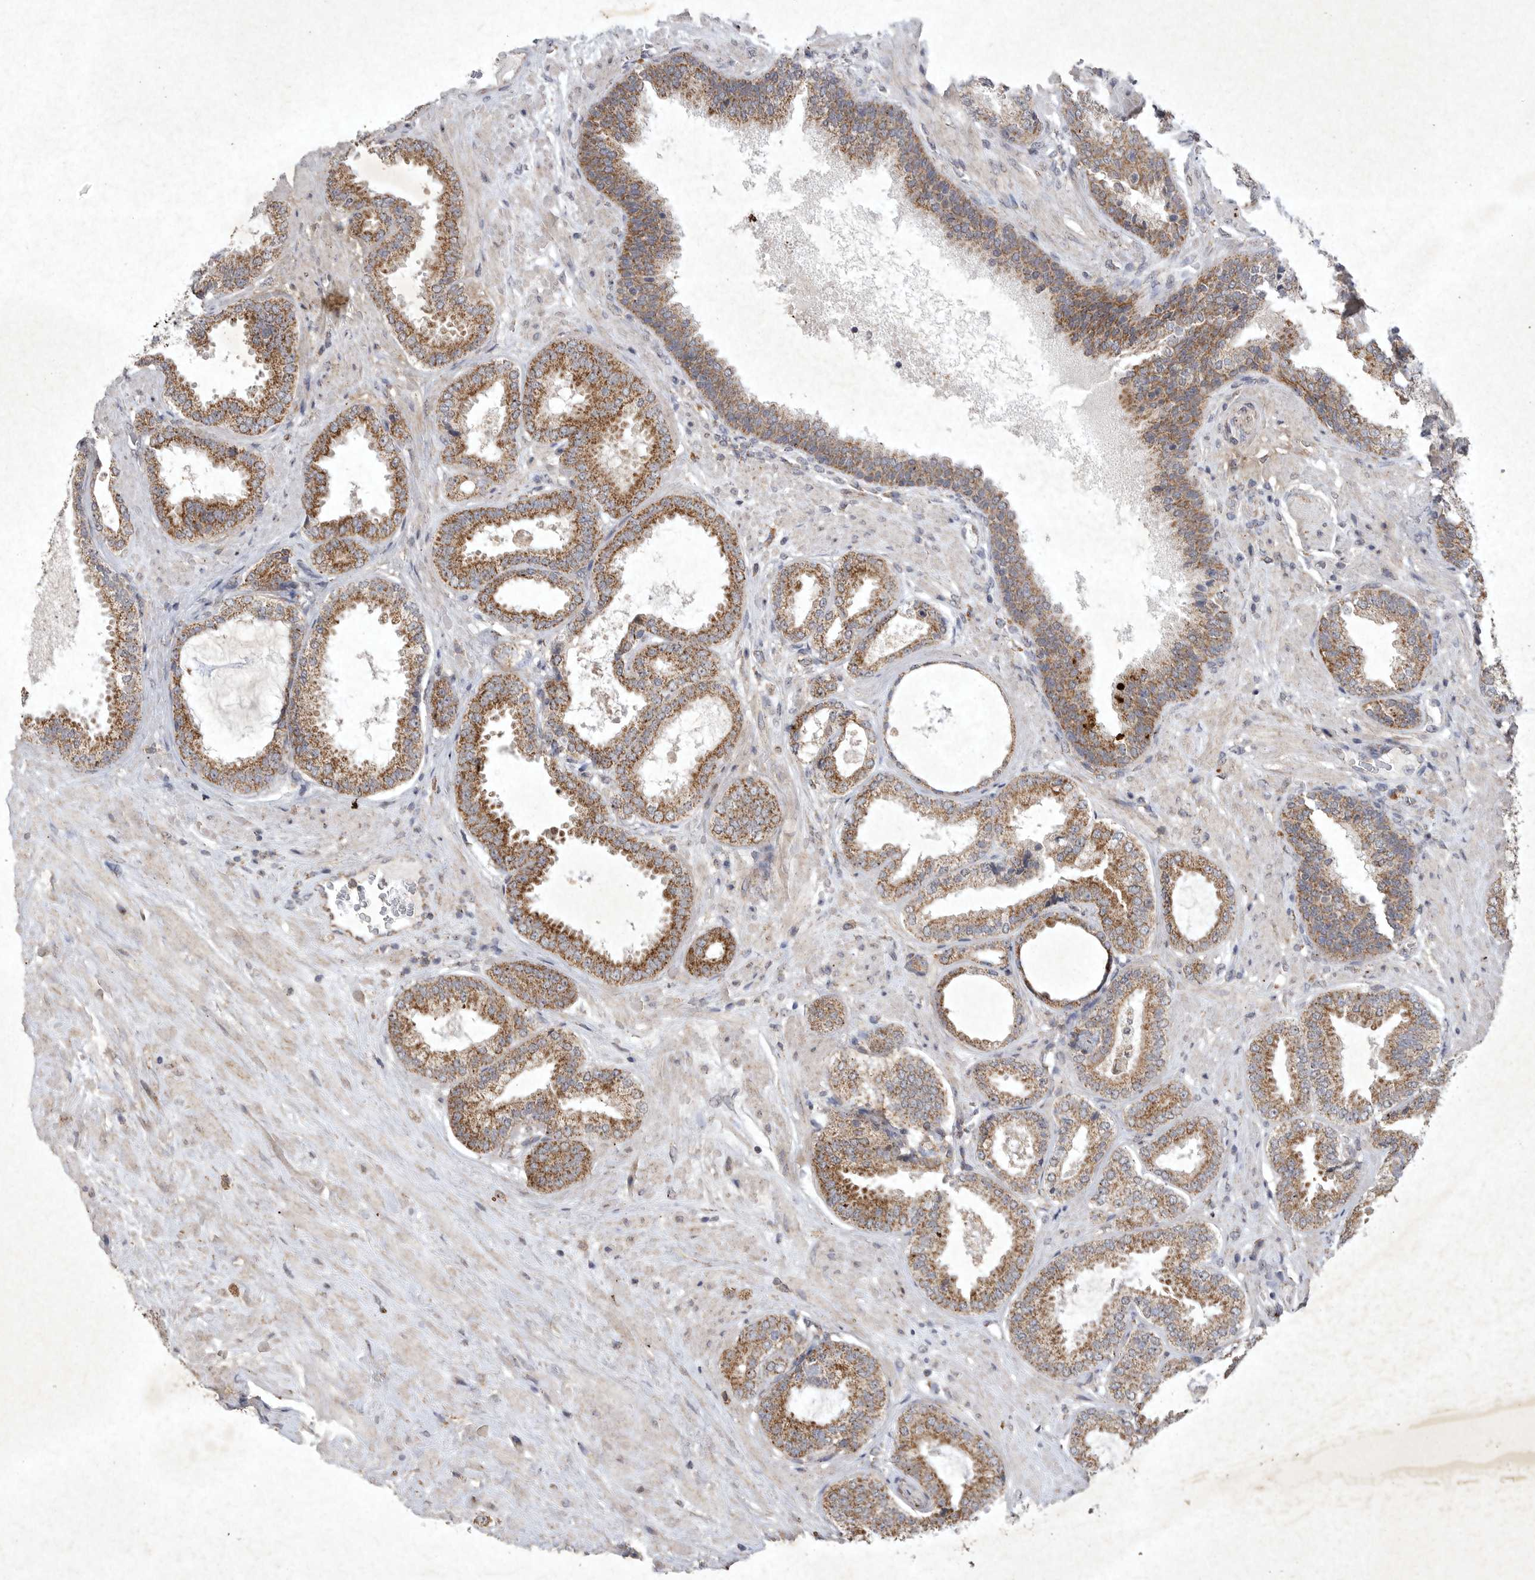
{"staining": {"intensity": "strong", "quantity": ">75%", "location": "cytoplasmic/membranous"}, "tissue": "prostate cancer", "cell_type": "Tumor cells", "image_type": "cancer", "snomed": [{"axis": "morphology", "description": "Adenocarcinoma, Low grade"}, {"axis": "topography", "description": "Prostate"}], "caption": "Immunohistochemistry (IHC) of human prostate cancer (adenocarcinoma (low-grade)) shows high levels of strong cytoplasmic/membranous staining in about >75% of tumor cells.", "gene": "DDR1", "patient": {"sex": "male", "age": 71}}